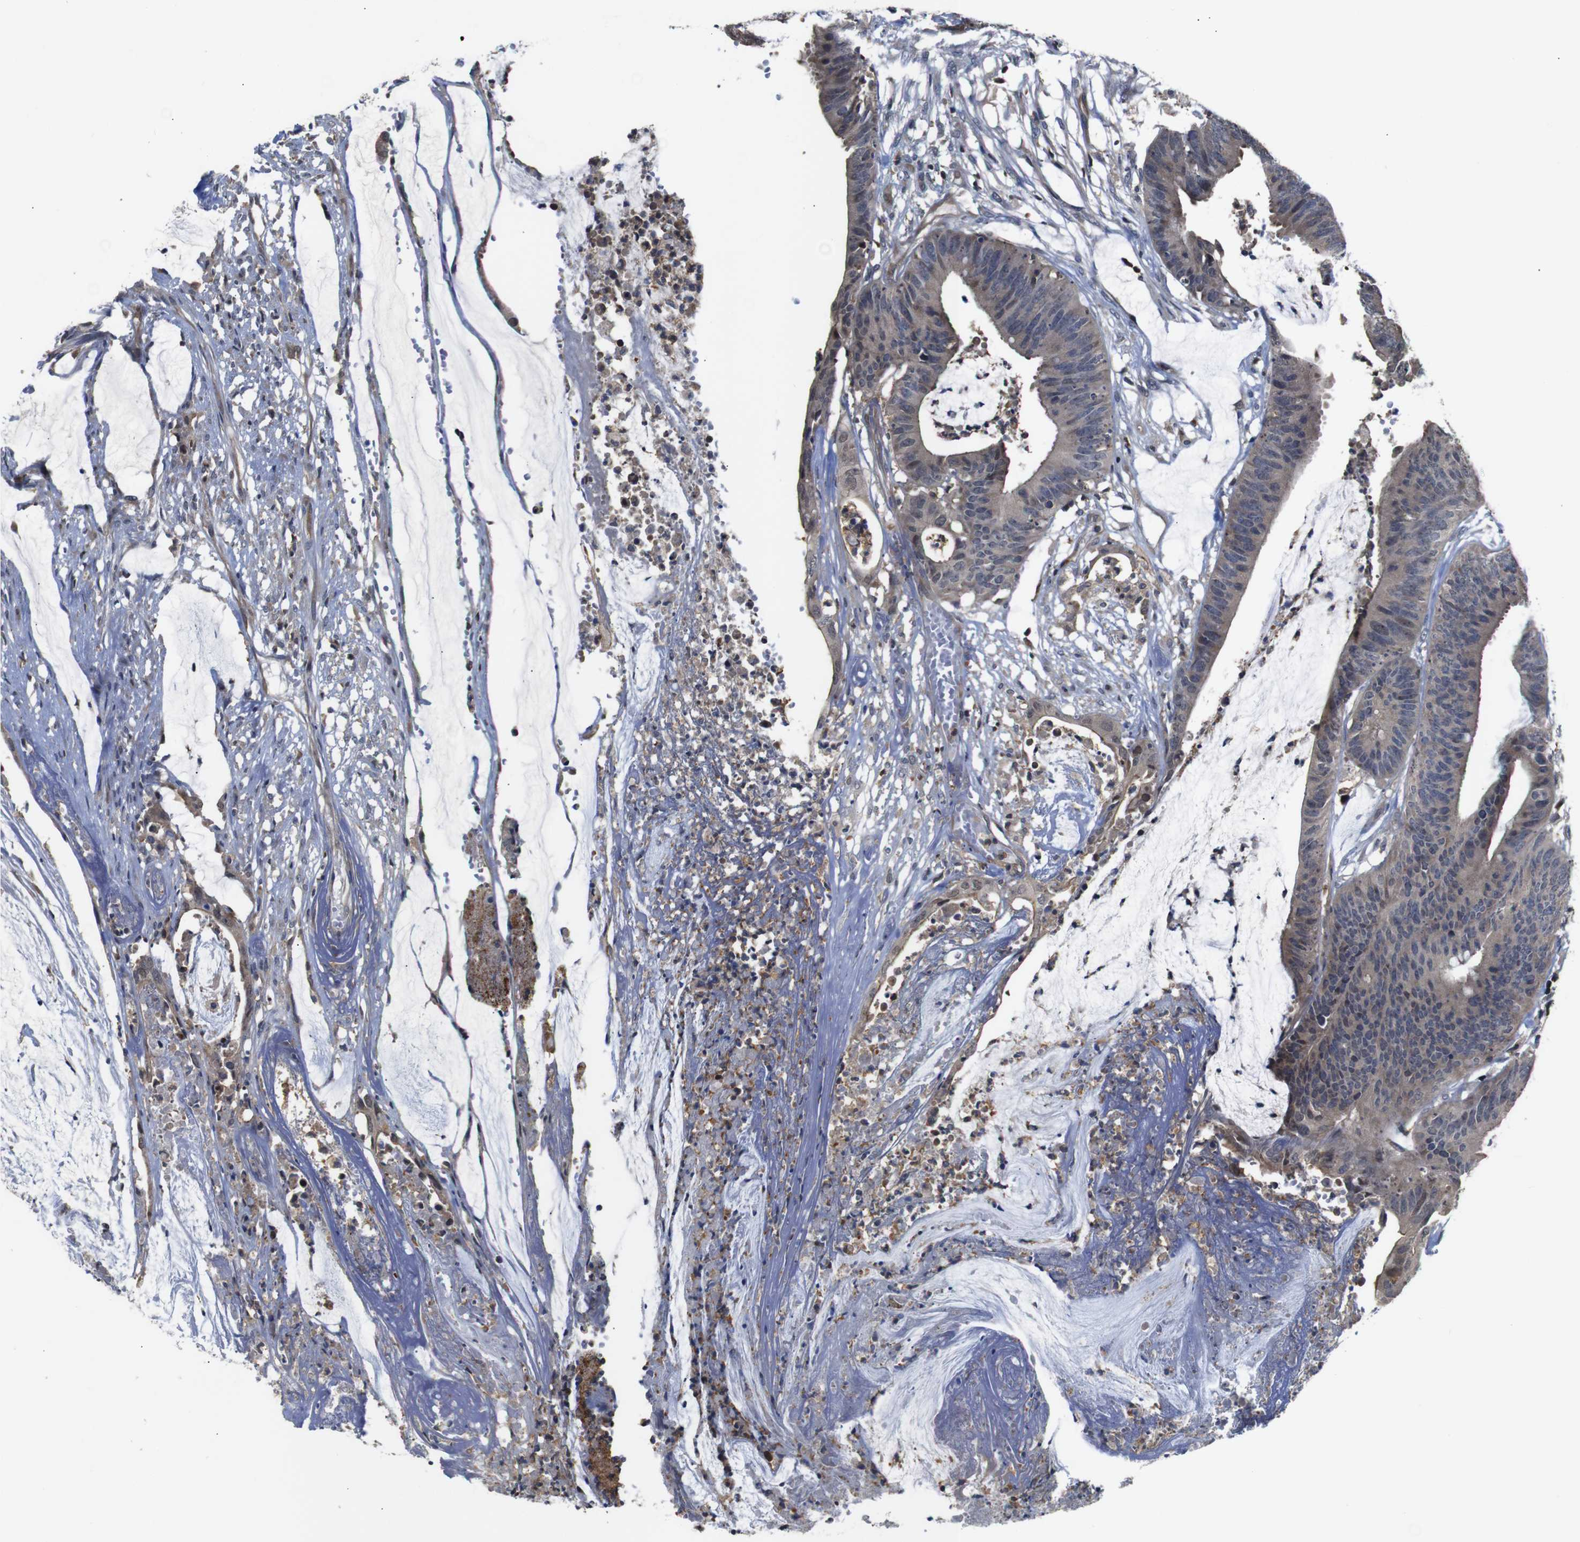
{"staining": {"intensity": "weak", "quantity": ">75%", "location": "cytoplasmic/membranous"}, "tissue": "colorectal cancer", "cell_type": "Tumor cells", "image_type": "cancer", "snomed": [{"axis": "morphology", "description": "Adenocarcinoma, NOS"}, {"axis": "topography", "description": "Rectum"}], "caption": "A low amount of weak cytoplasmic/membranous expression is appreciated in approximately >75% of tumor cells in colorectal cancer (adenocarcinoma) tissue.", "gene": "BRWD3", "patient": {"sex": "female", "age": 66}}